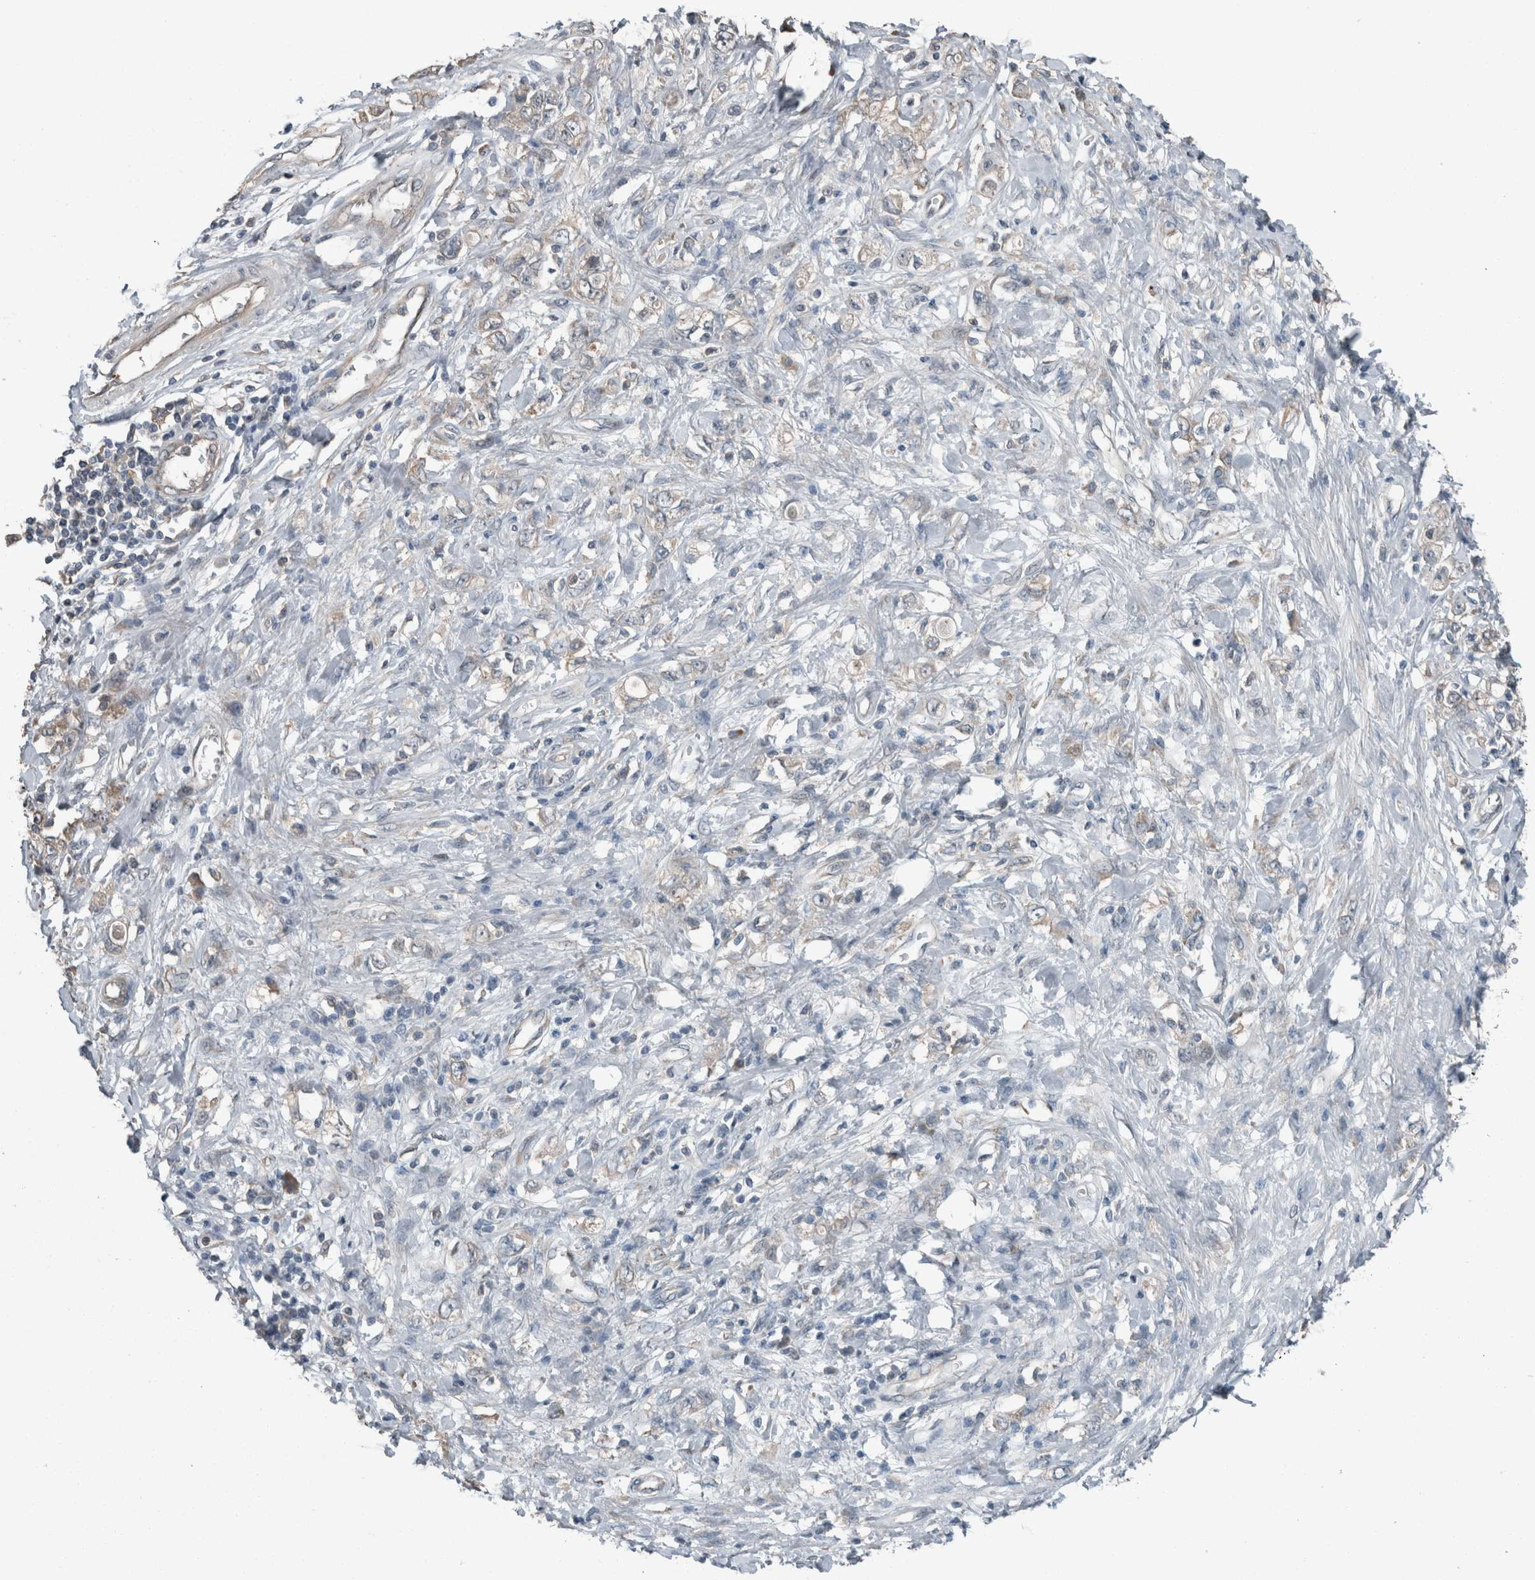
{"staining": {"intensity": "weak", "quantity": "25%-75%", "location": "cytoplasmic/membranous"}, "tissue": "stomach cancer", "cell_type": "Tumor cells", "image_type": "cancer", "snomed": [{"axis": "morphology", "description": "Adenocarcinoma, NOS"}, {"axis": "topography", "description": "Stomach"}], "caption": "Immunohistochemistry of stomach cancer reveals low levels of weak cytoplasmic/membranous expression in approximately 25%-75% of tumor cells.", "gene": "KNTC1", "patient": {"sex": "female", "age": 76}}